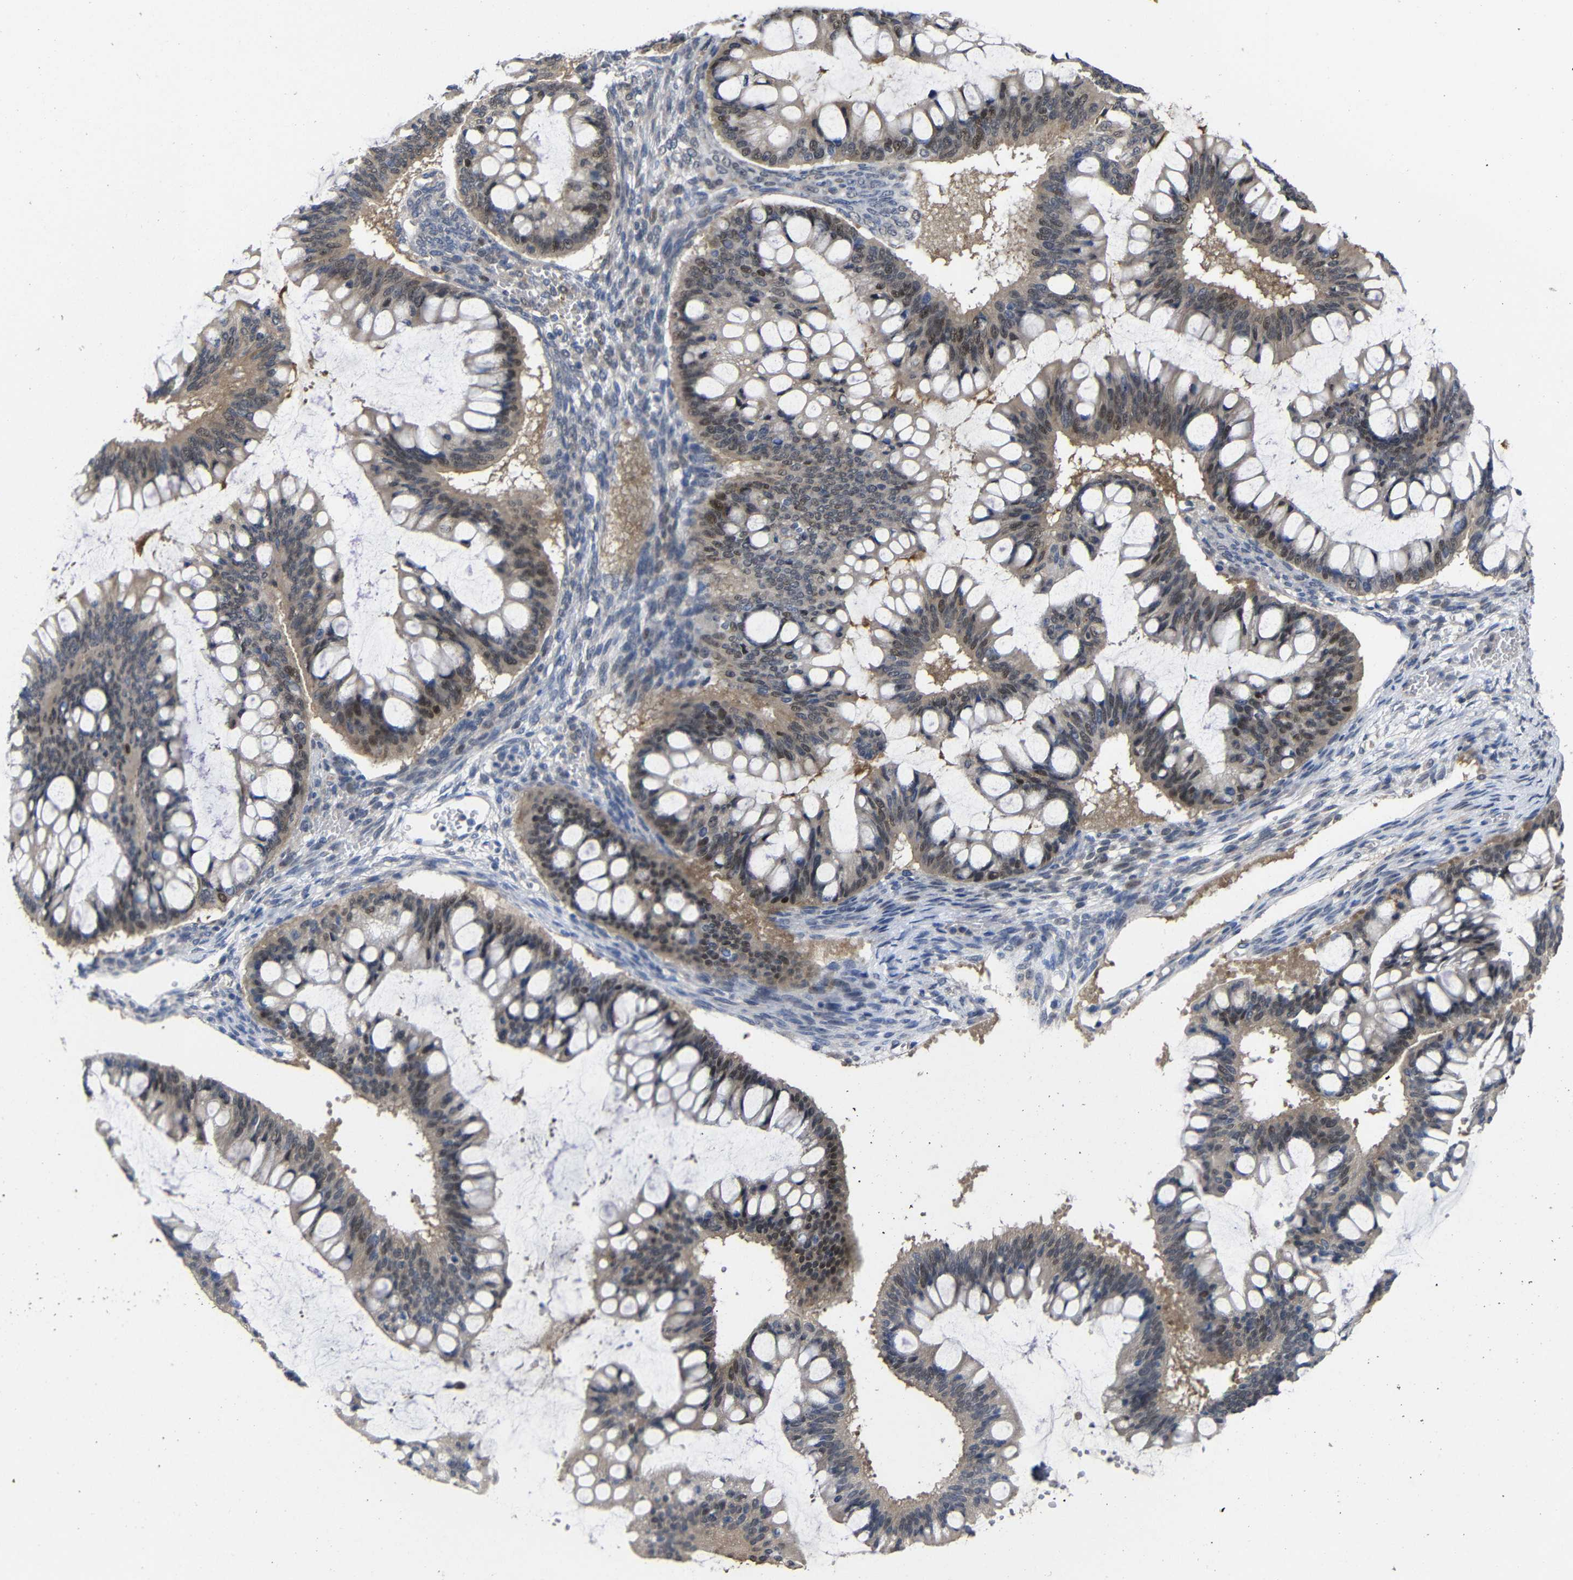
{"staining": {"intensity": "moderate", "quantity": "25%-75%", "location": "cytoplasmic/membranous"}, "tissue": "ovarian cancer", "cell_type": "Tumor cells", "image_type": "cancer", "snomed": [{"axis": "morphology", "description": "Cystadenocarcinoma, mucinous, NOS"}, {"axis": "topography", "description": "Ovary"}], "caption": "Mucinous cystadenocarcinoma (ovarian) stained with a protein marker exhibits moderate staining in tumor cells.", "gene": "ATG12", "patient": {"sex": "female", "age": 73}}